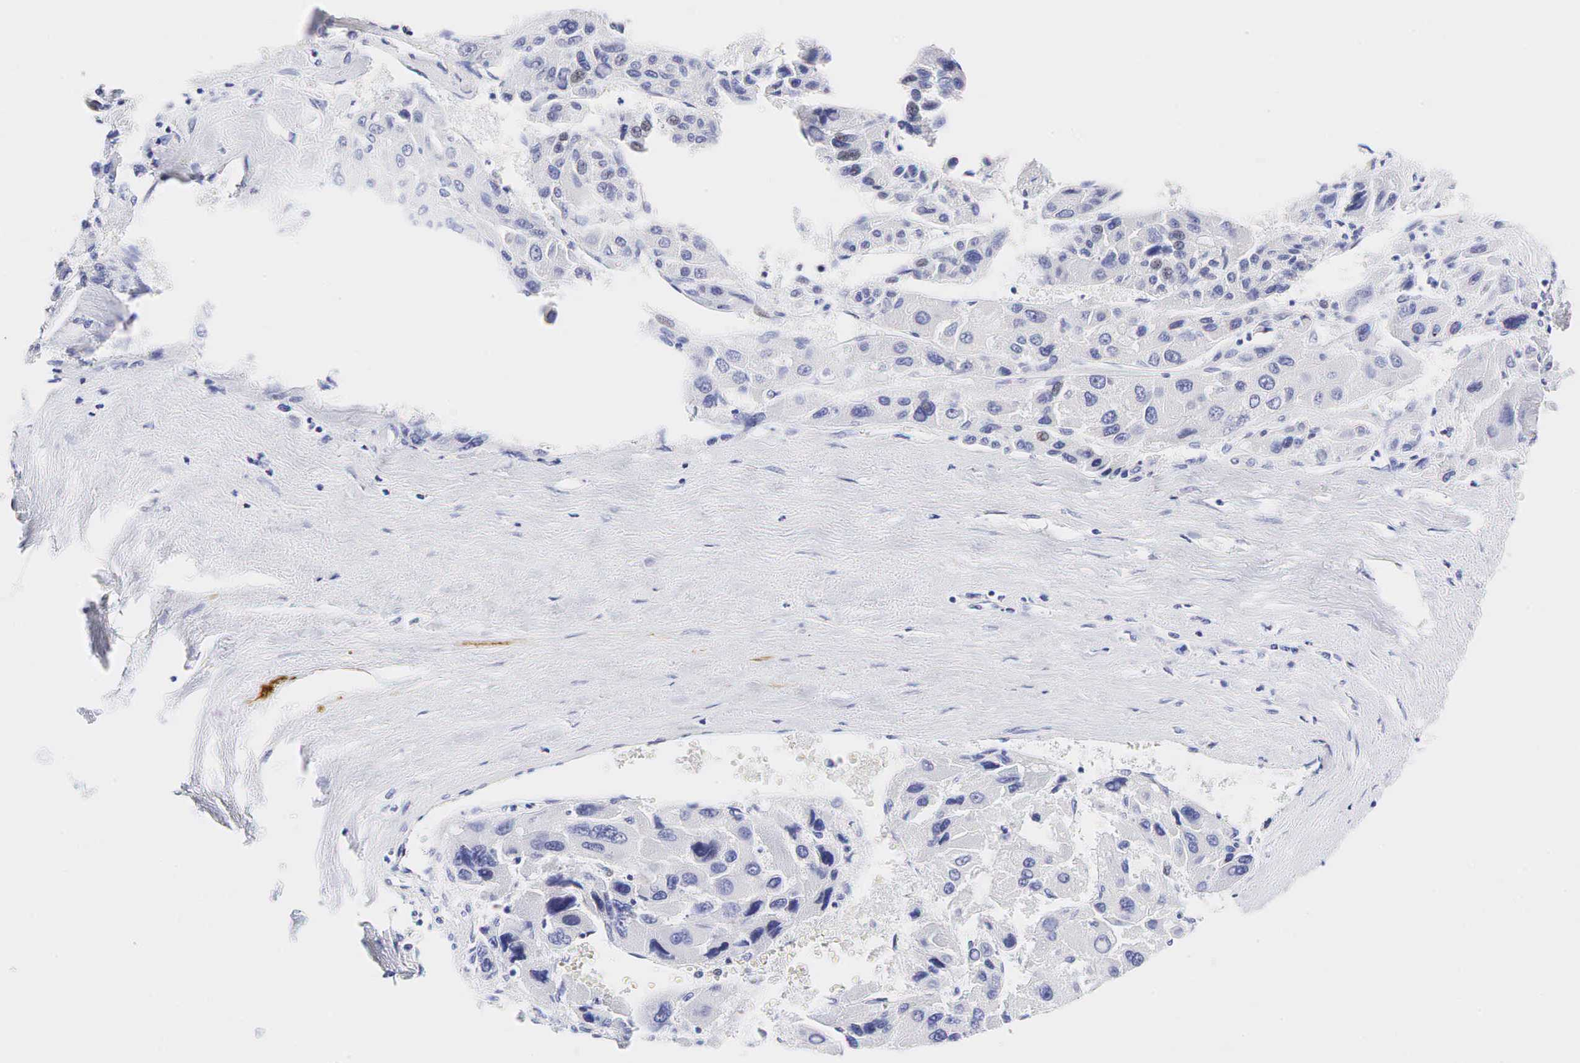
{"staining": {"intensity": "negative", "quantity": "none", "location": "none"}, "tissue": "liver cancer", "cell_type": "Tumor cells", "image_type": "cancer", "snomed": [{"axis": "morphology", "description": "Carcinoma, Hepatocellular, NOS"}, {"axis": "topography", "description": "Liver"}], "caption": "The photomicrograph displays no significant positivity in tumor cells of liver hepatocellular carcinoma.", "gene": "CALD1", "patient": {"sex": "male", "age": 64}}